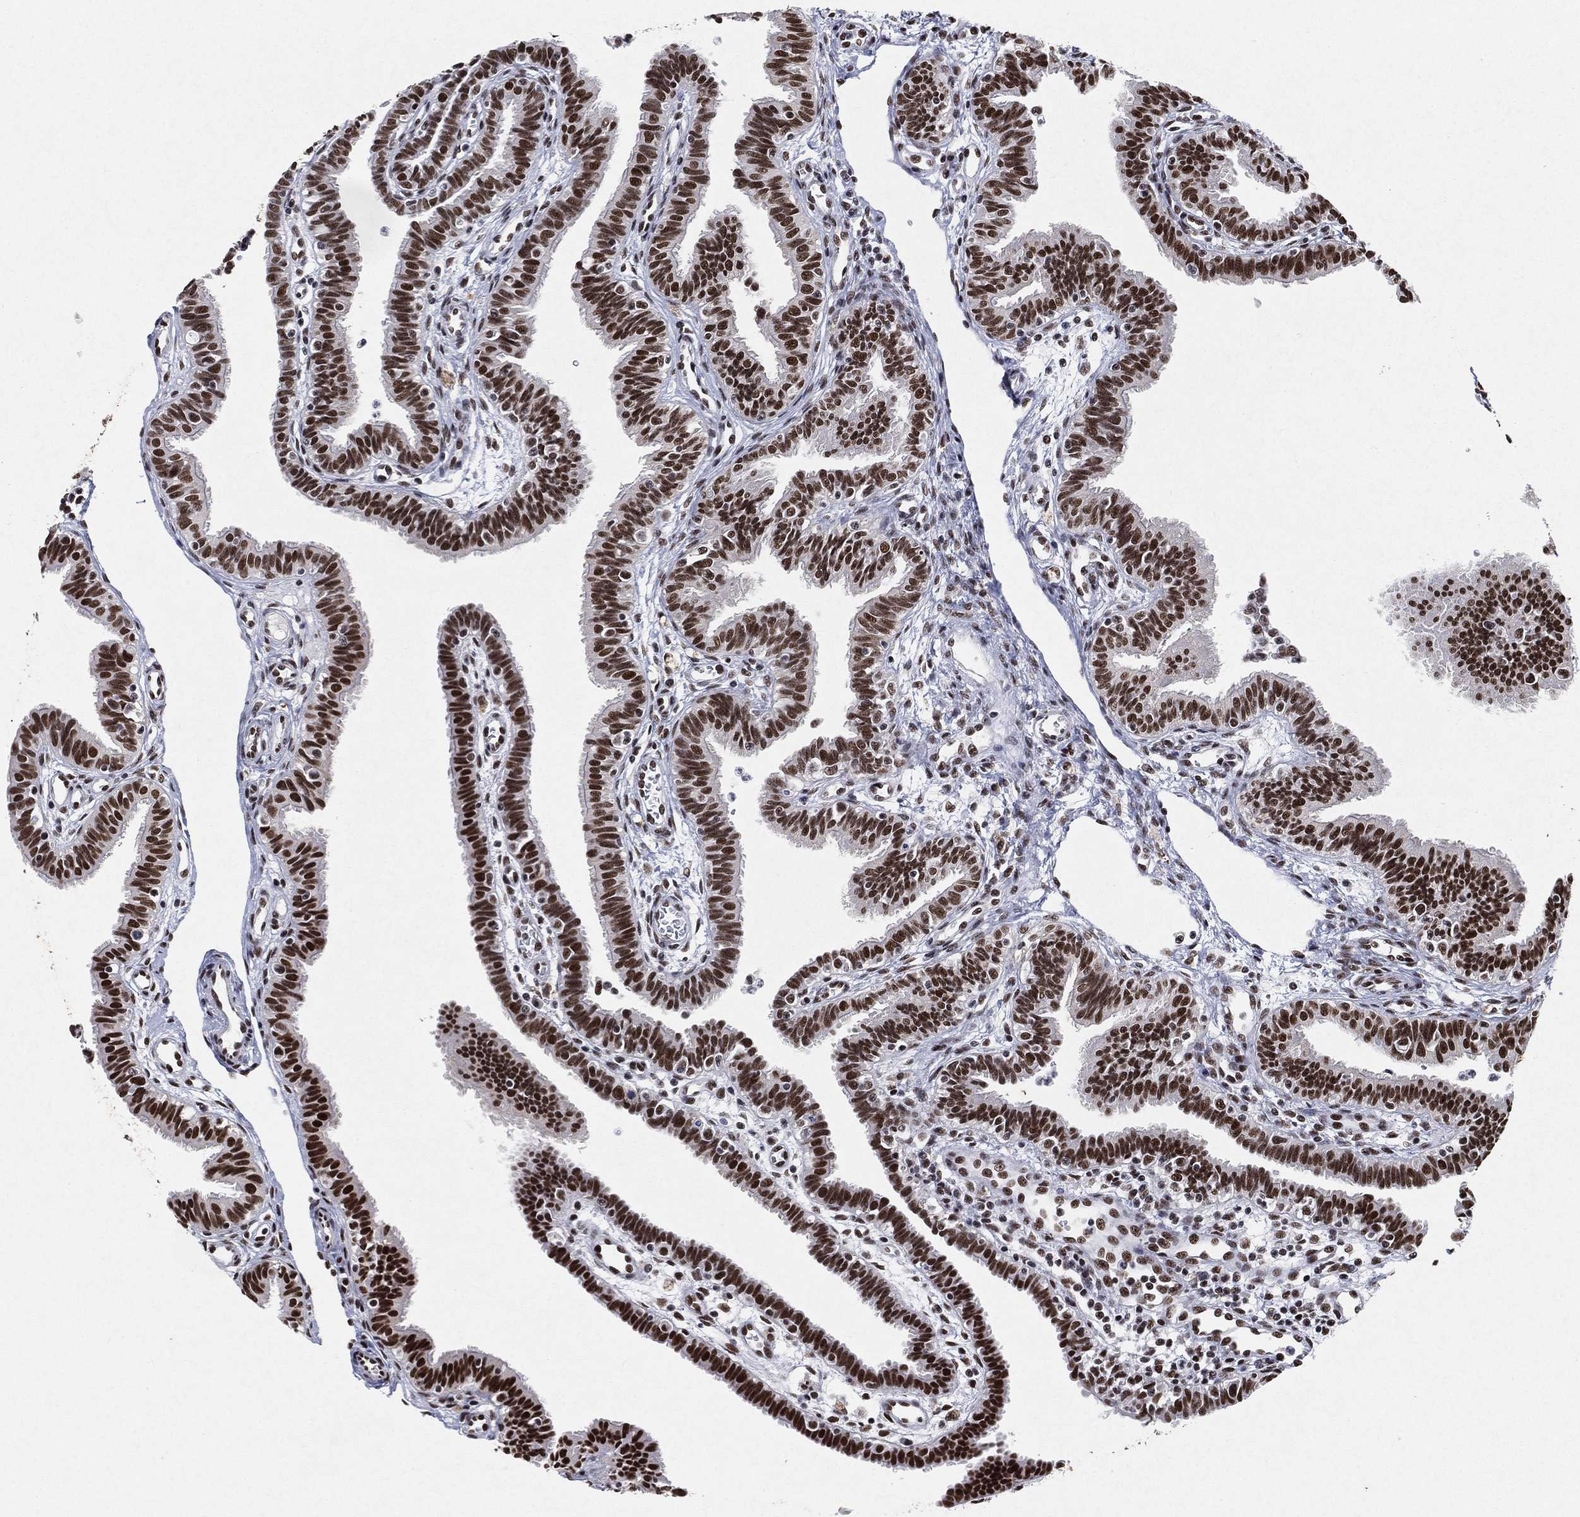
{"staining": {"intensity": "strong", "quantity": ">75%", "location": "nuclear"}, "tissue": "fallopian tube", "cell_type": "Glandular cells", "image_type": "normal", "snomed": [{"axis": "morphology", "description": "Normal tissue, NOS"}, {"axis": "topography", "description": "Fallopian tube"}], "caption": "A brown stain highlights strong nuclear staining of a protein in glandular cells of unremarkable fallopian tube.", "gene": "DDX27", "patient": {"sex": "female", "age": 36}}